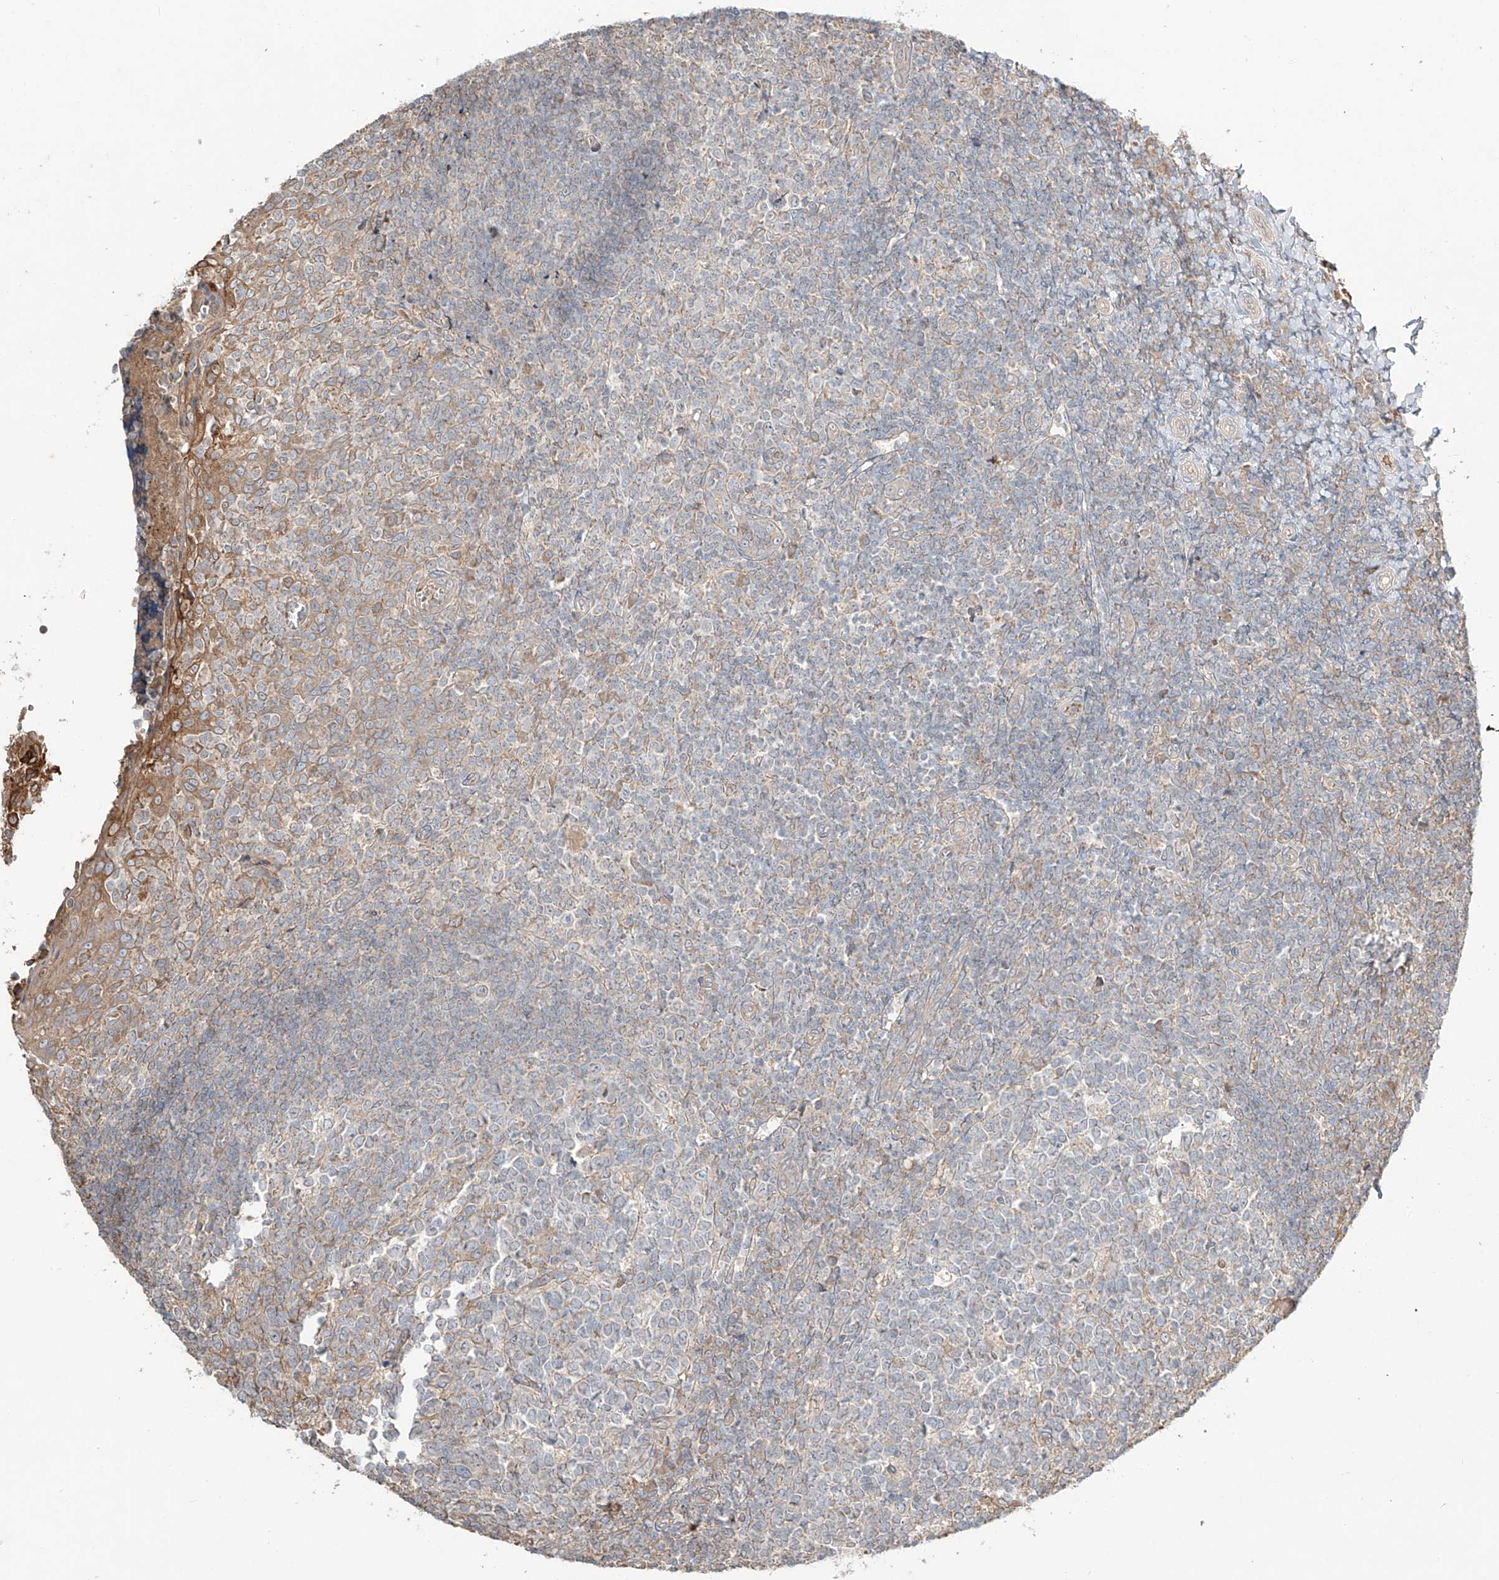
{"staining": {"intensity": "negative", "quantity": "none", "location": "none"}, "tissue": "tonsil", "cell_type": "Germinal center cells", "image_type": "normal", "snomed": [{"axis": "morphology", "description": "Normal tissue, NOS"}, {"axis": "topography", "description": "Tonsil"}], "caption": "High magnification brightfield microscopy of unremarkable tonsil stained with DAB (brown) and counterstained with hematoxylin (blue): germinal center cells show no significant staining.", "gene": "ERO1A", "patient": {"sex": "female", "age": 19}}